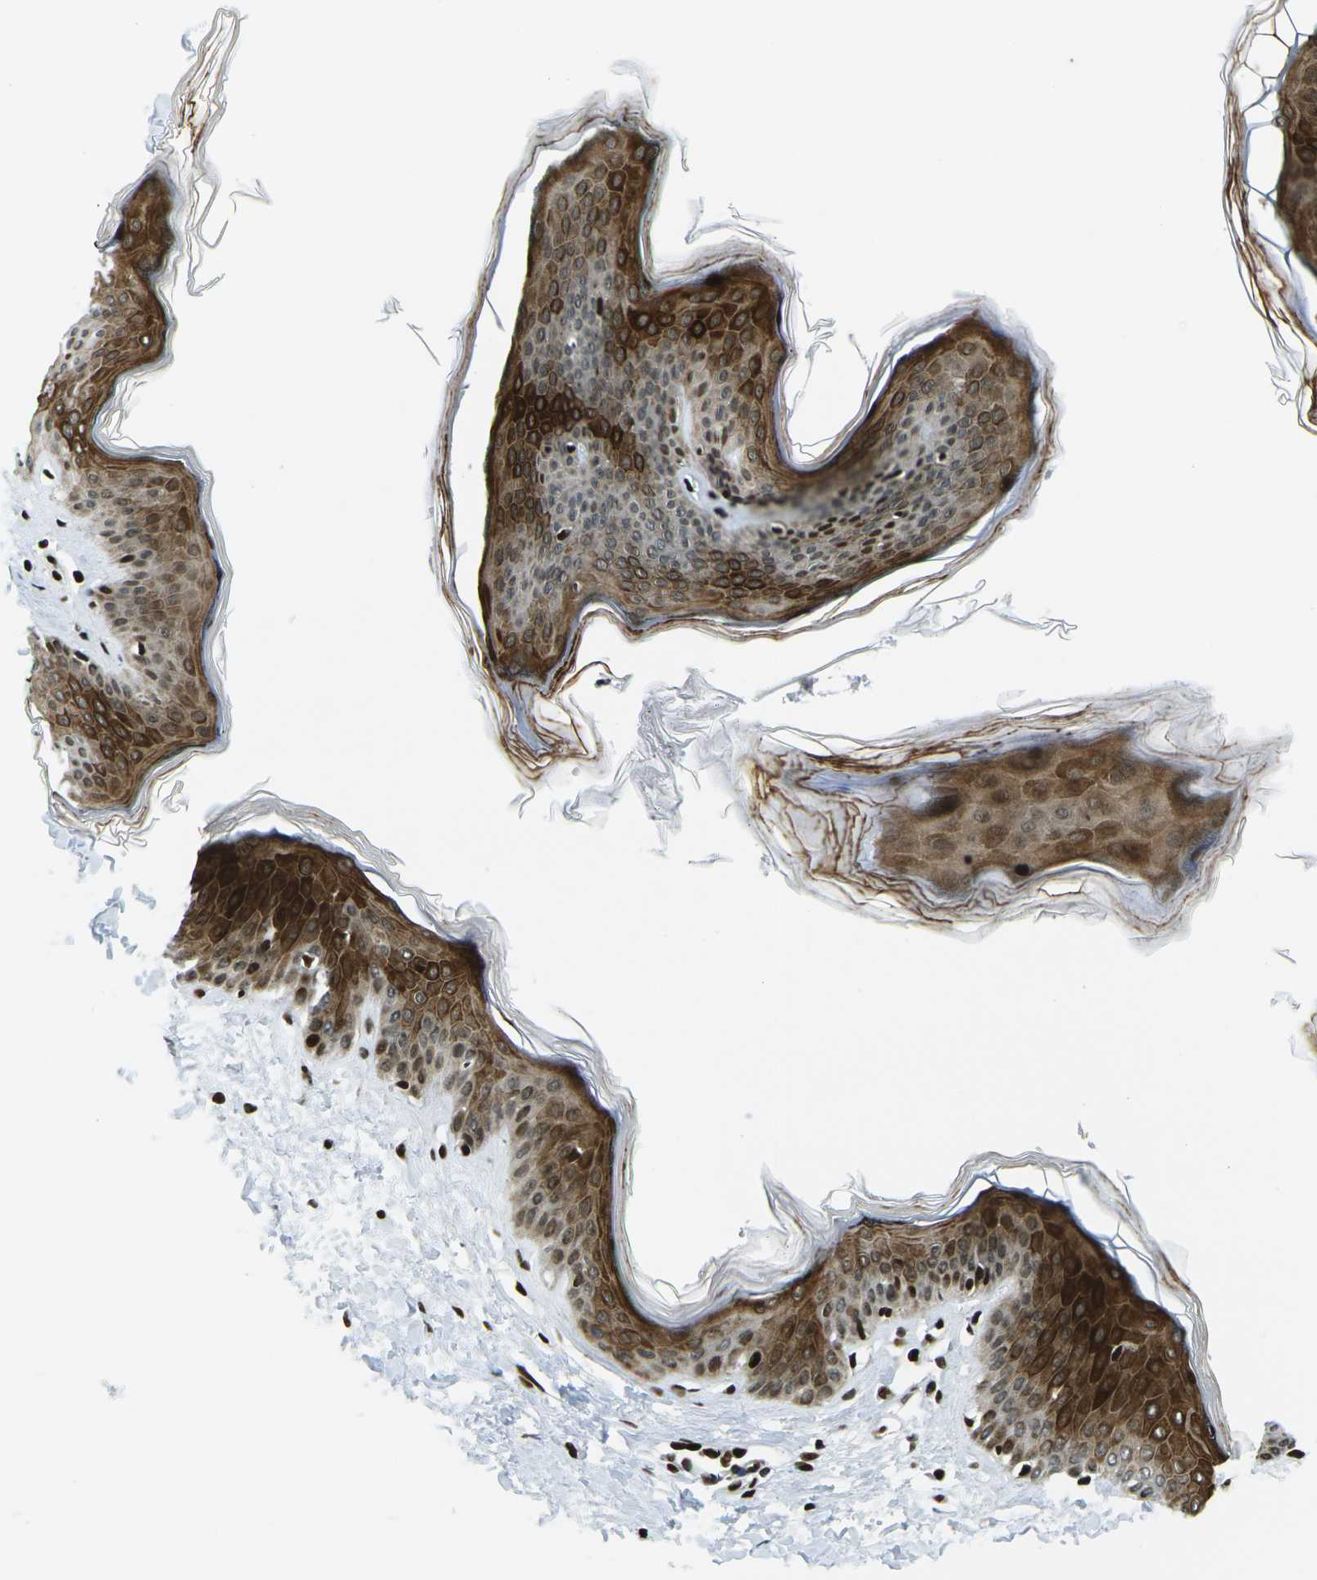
{"staining": {"intensity": "strong", "quantity": ">75%", "location": "nuclear"}, "tissue": "skin", "cell_type": "Fibroblasts", "image_type": "normal", "snomed": [{"axis": "morphology", "description": "Normal tissue, NOS"}, {"axis": "topography", "description": "Skin"}], "caption": "High-power microscopy captured an IHC histopathology image of normal skin, revealing strong nuclear staining in about >75% of fibroblasts. Using DAB (3,3'-diaminobenzidine) (brown) and hematoxylin (blue) stains, captured at high magnification using brightfield microscopy.", "gene": "H3", "patient": {"sex": "female", "age": 17}}